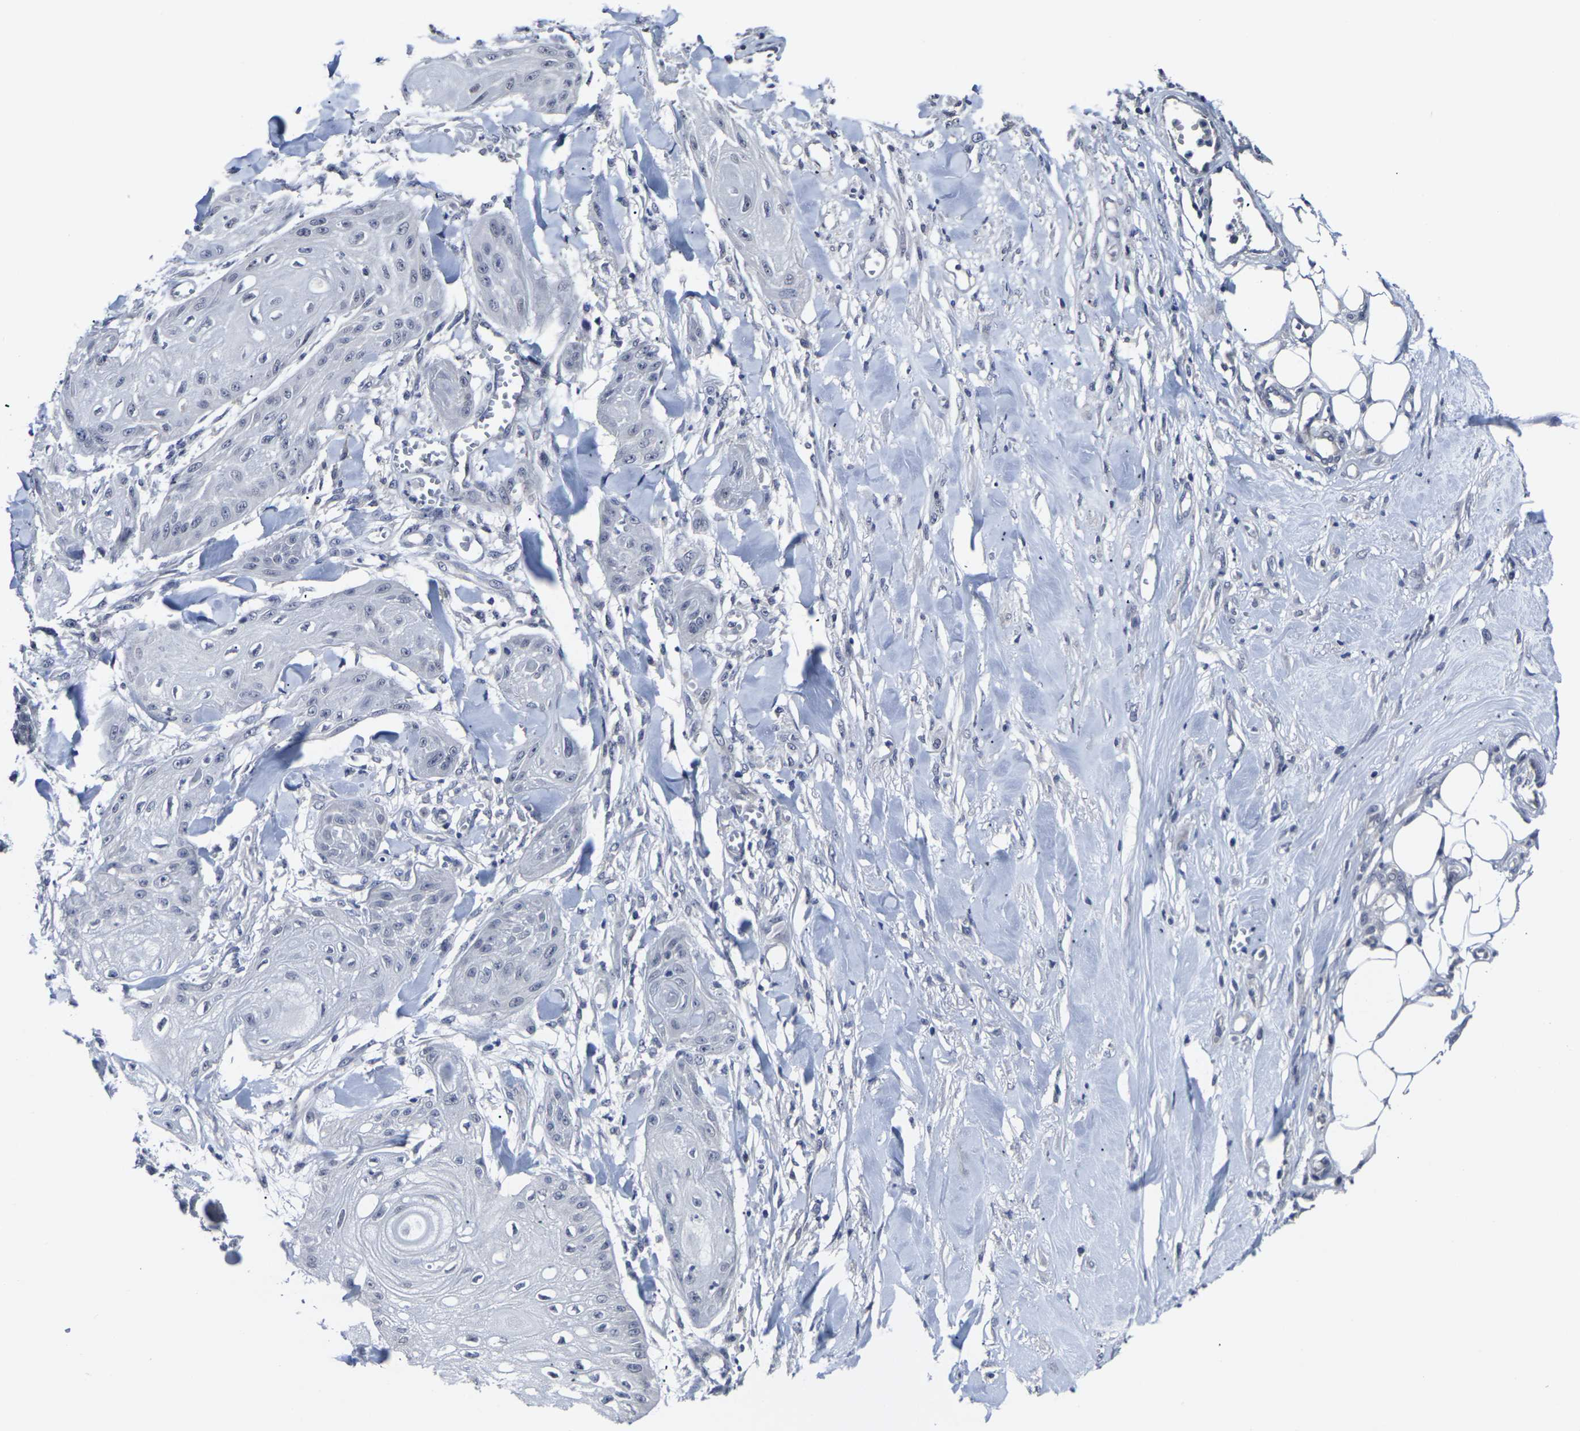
{"staining": {"intensity": "negative", "quantity": "none", "location": "none"}, "tissue": "skin cancer", "cell_type": "Tumor cells", "image_type": "cancer", "snomed": [{"axis": "morphology", "description": "Squamous cell carcinoma, NOS"}, {"axis": "topography", "description": "Skin"}], "caption": "Micrograph shows no significant protein expression in tumor cells of skin squamous cell carcinoma. (Immunohistochemistry (ihc), brightfield microscopy, high magnification).", "gene": "MSANTD4", "patient": {"sex": "male", "age": 74}}